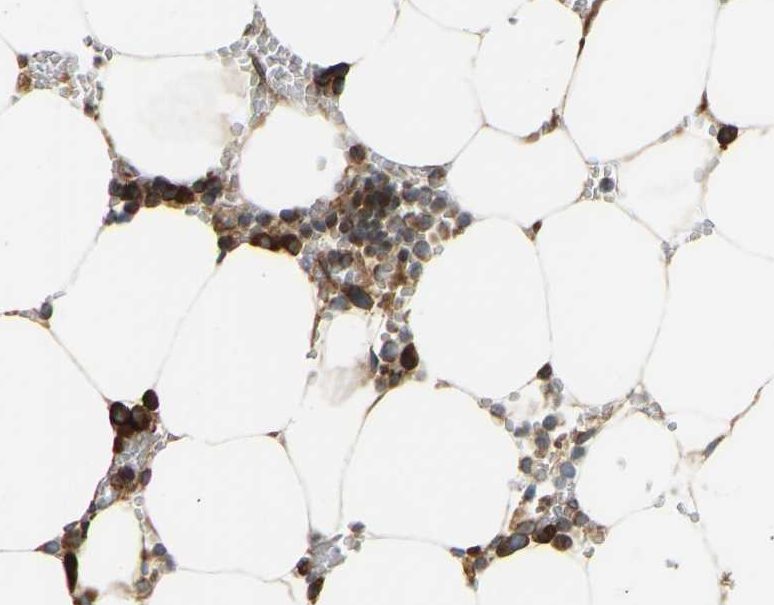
{"staining": {"intensity": "strong", "quantity": ">75%", "location": "cytoplasmic/membranous"}, "tissue": "bone marrow", "cell_type": "Hematopoietic cells", "image_type": "normal", "snomed": [{"axis": "morphology", "description": "Normal tissue, NOS"}, {"axis": "topography", "description": "Bone marrow"}], "caption": "Bone marrow stained for a protein displays strong cytoplasmic/membranous positivity in hematopoietic cells. (DAB (3,3'-diaminobenzidine) IHC, brown staining for protein, blue staining for nuclei).", "gene": "RPS6KB2", "patient": {"sex": "male", "age": 70}}